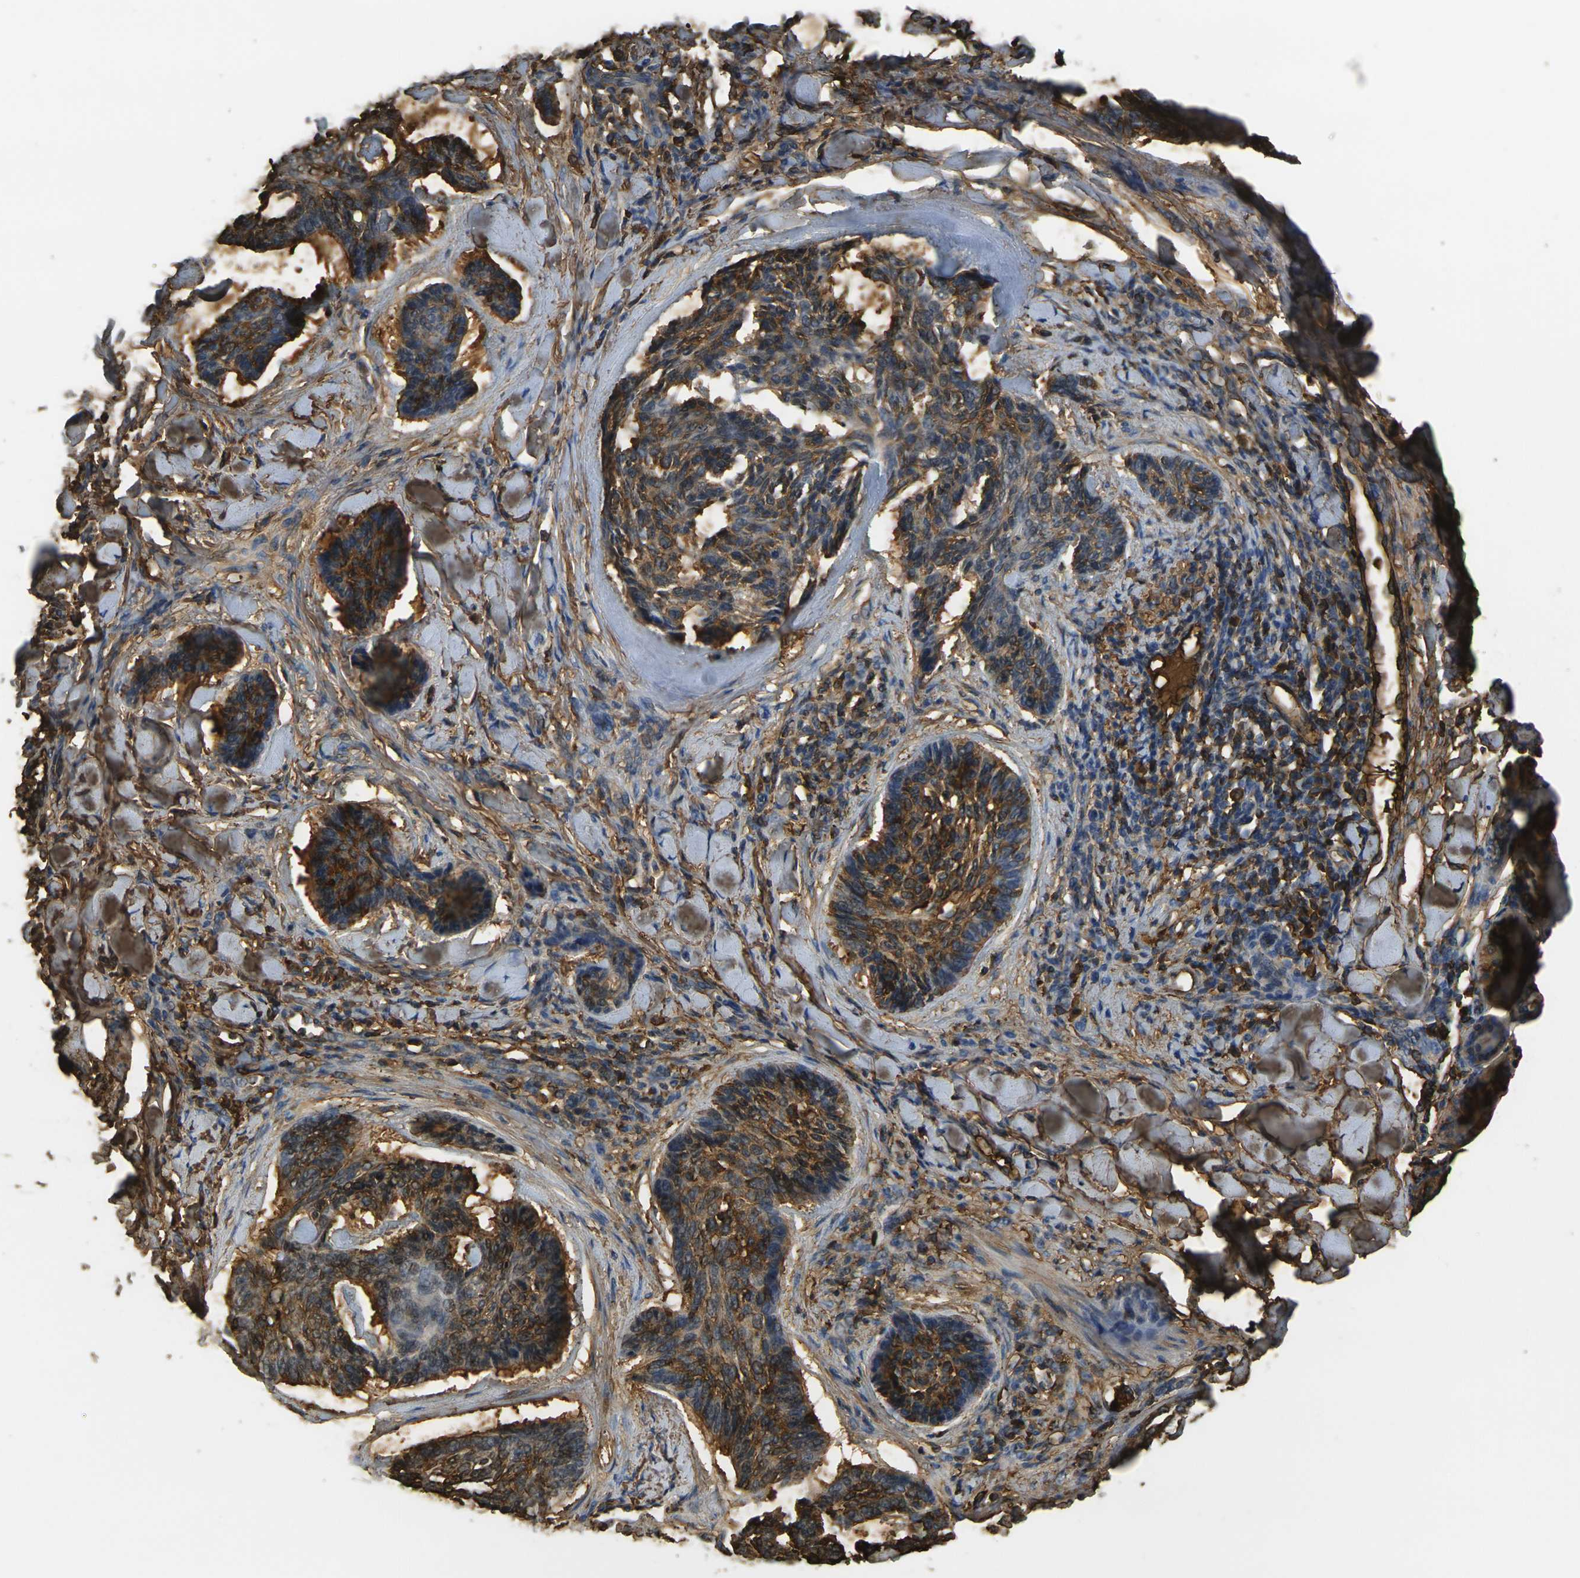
{"staining": {"intensity": "strong", "quantity": ">75%", "location": "cytoplasmic/membranous"}, "tissue": "skin cancer", "cell_type": "Tumor cells", "image_type": "cancer", "snomed": [{"axis": "morphology", "description": "Basal cell carcinoma"}, {"axis": "topography", "description": "Skin"}], "caption": "This photomicrograph displays IHC staining of human skin cancer, with high strong cytoplasmic/membranous expression in approximately >75% of tumor cells.", "gene": "PLCD1", "patient": {"sex": "male", "age": 43}}